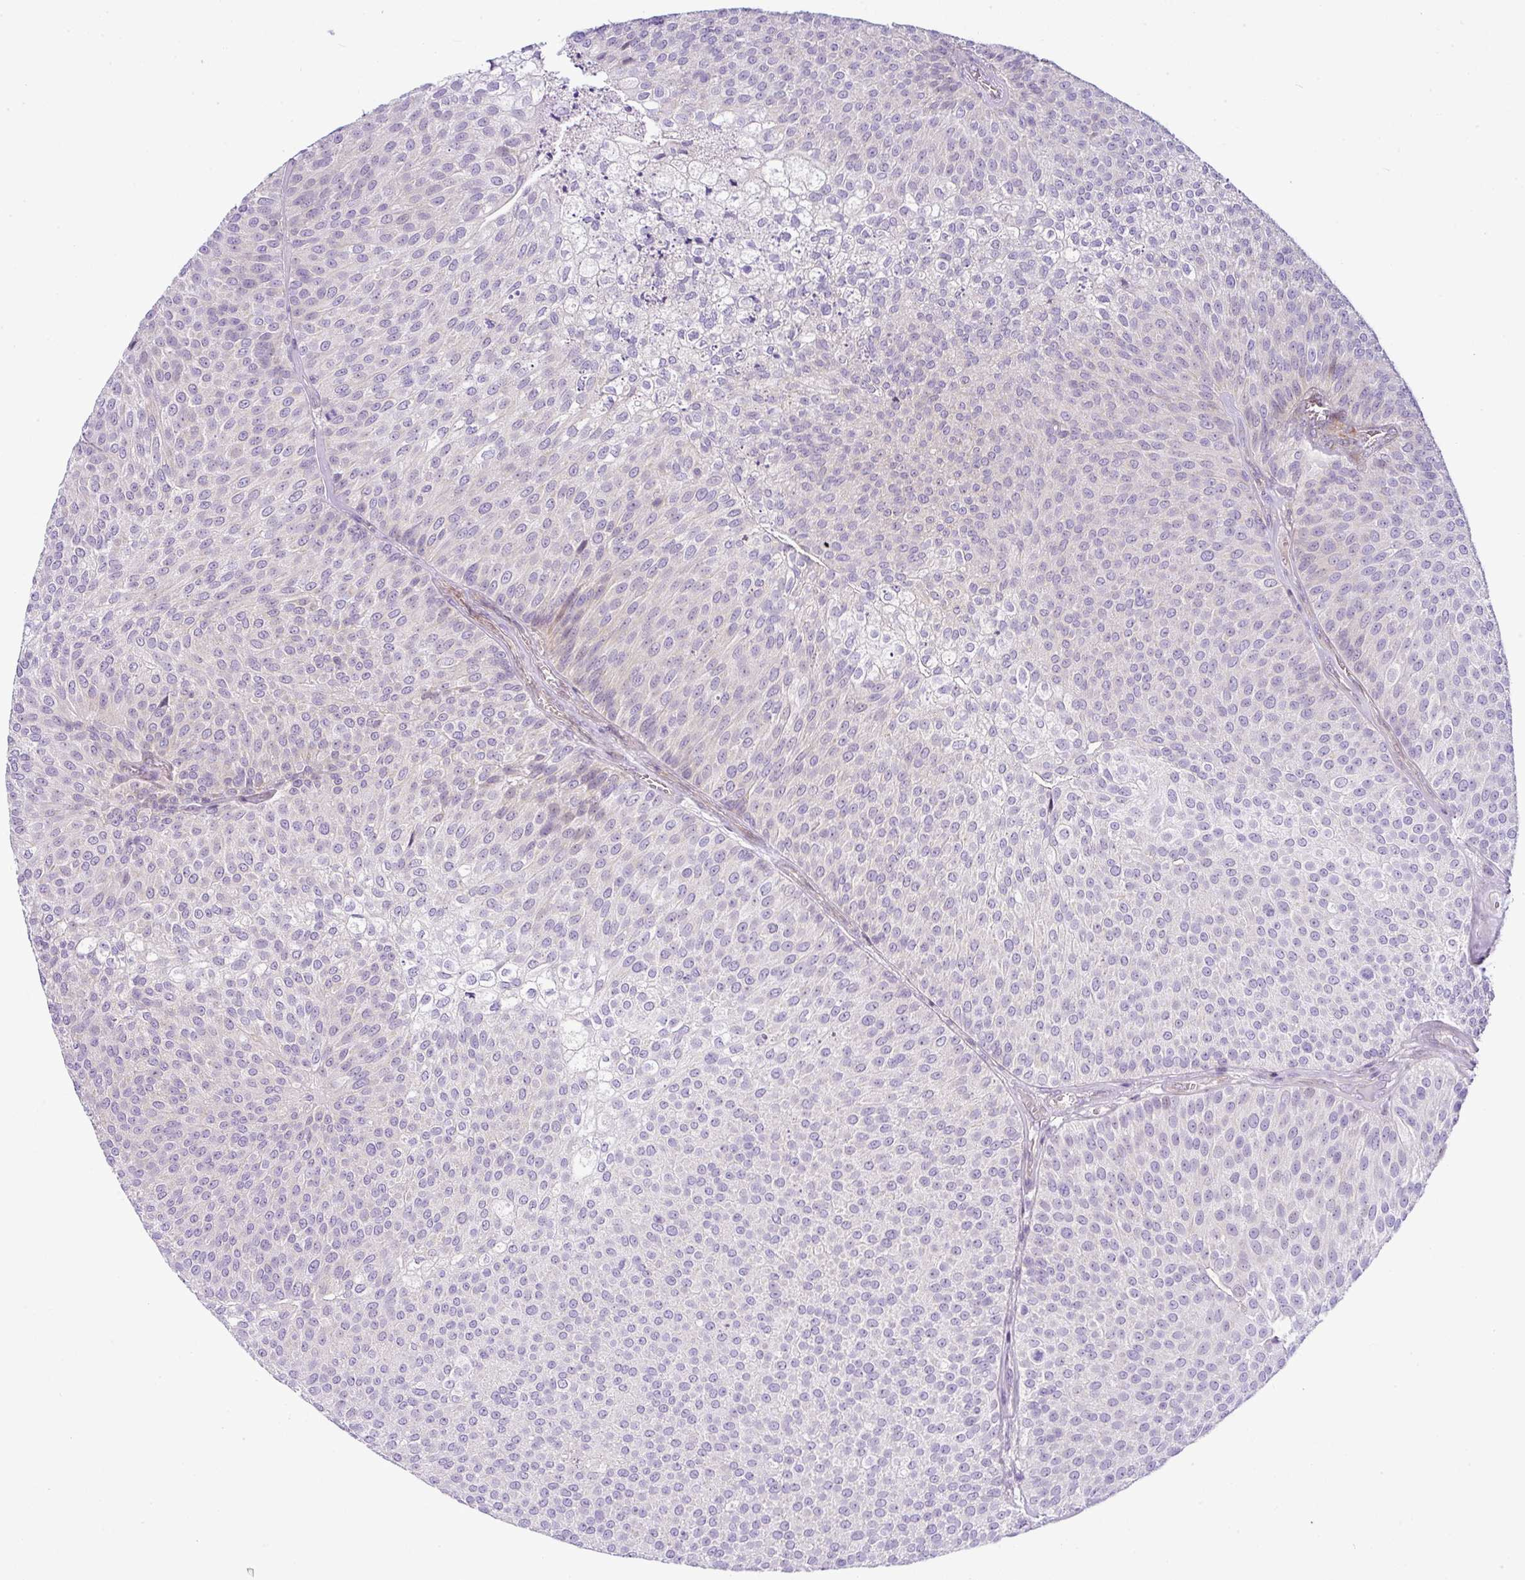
{"staining": {"intensity": "weak", "quantity": "<25%", "location": "cytoplasmic/membranous,nuclear"}, "tissue": "urothelial cancer", "cell_type": "Tumor cells", "image_type": "cancer", "snomed": [{"axis": "morphology", "description": "Urothelial carcinoma, Low grade"}, {"axis": "topography", "description": "Urinary bladder"}], "caption": "Photomicrograph shows no significant protein expression in tumor cells of urothelial carcinoma (low-grade).", "gene": "NDUFB2", "patient": {"sex": "female", "age": 79}}